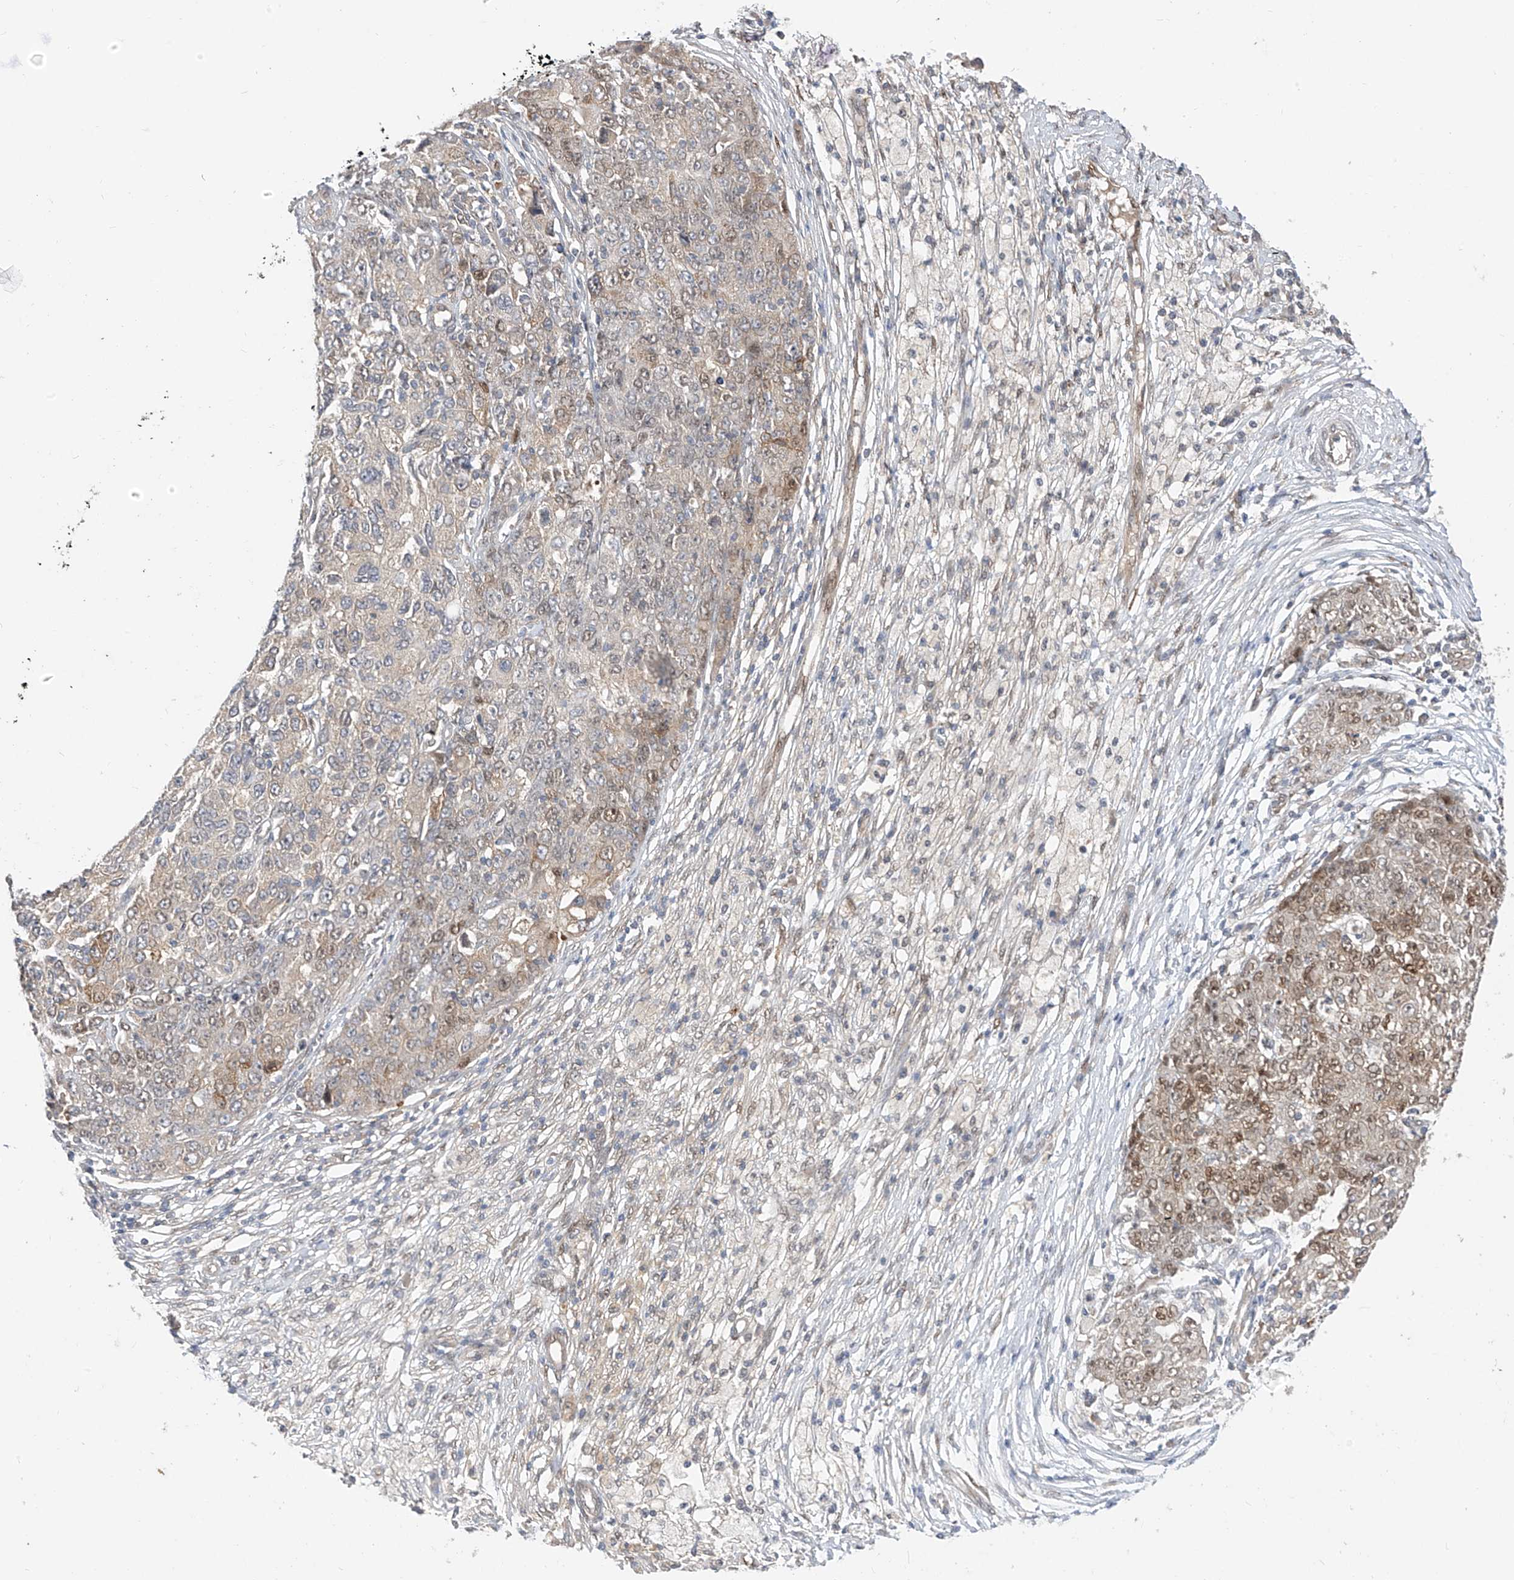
{"staining": {"intensity": "moderate", "quantity": "<25%", "location": "nuclear"}, "tissue": "ovarian cancer", "cell_type": "Tumor cells", "image_type": "cancer", "snomed": [{"axis": "morphology", "description": "Carcinoma, endometroid"}, {"axis": "topography", "description": "Ovary"}], "caption": "This image demonstrates immunohistochemistry staining of ovarian cancer, with low moderate nuclear expression in approximately <25% of tumor cells.", "gene": "MRTFA", "patient": {"sex": "female", "age": 42}}